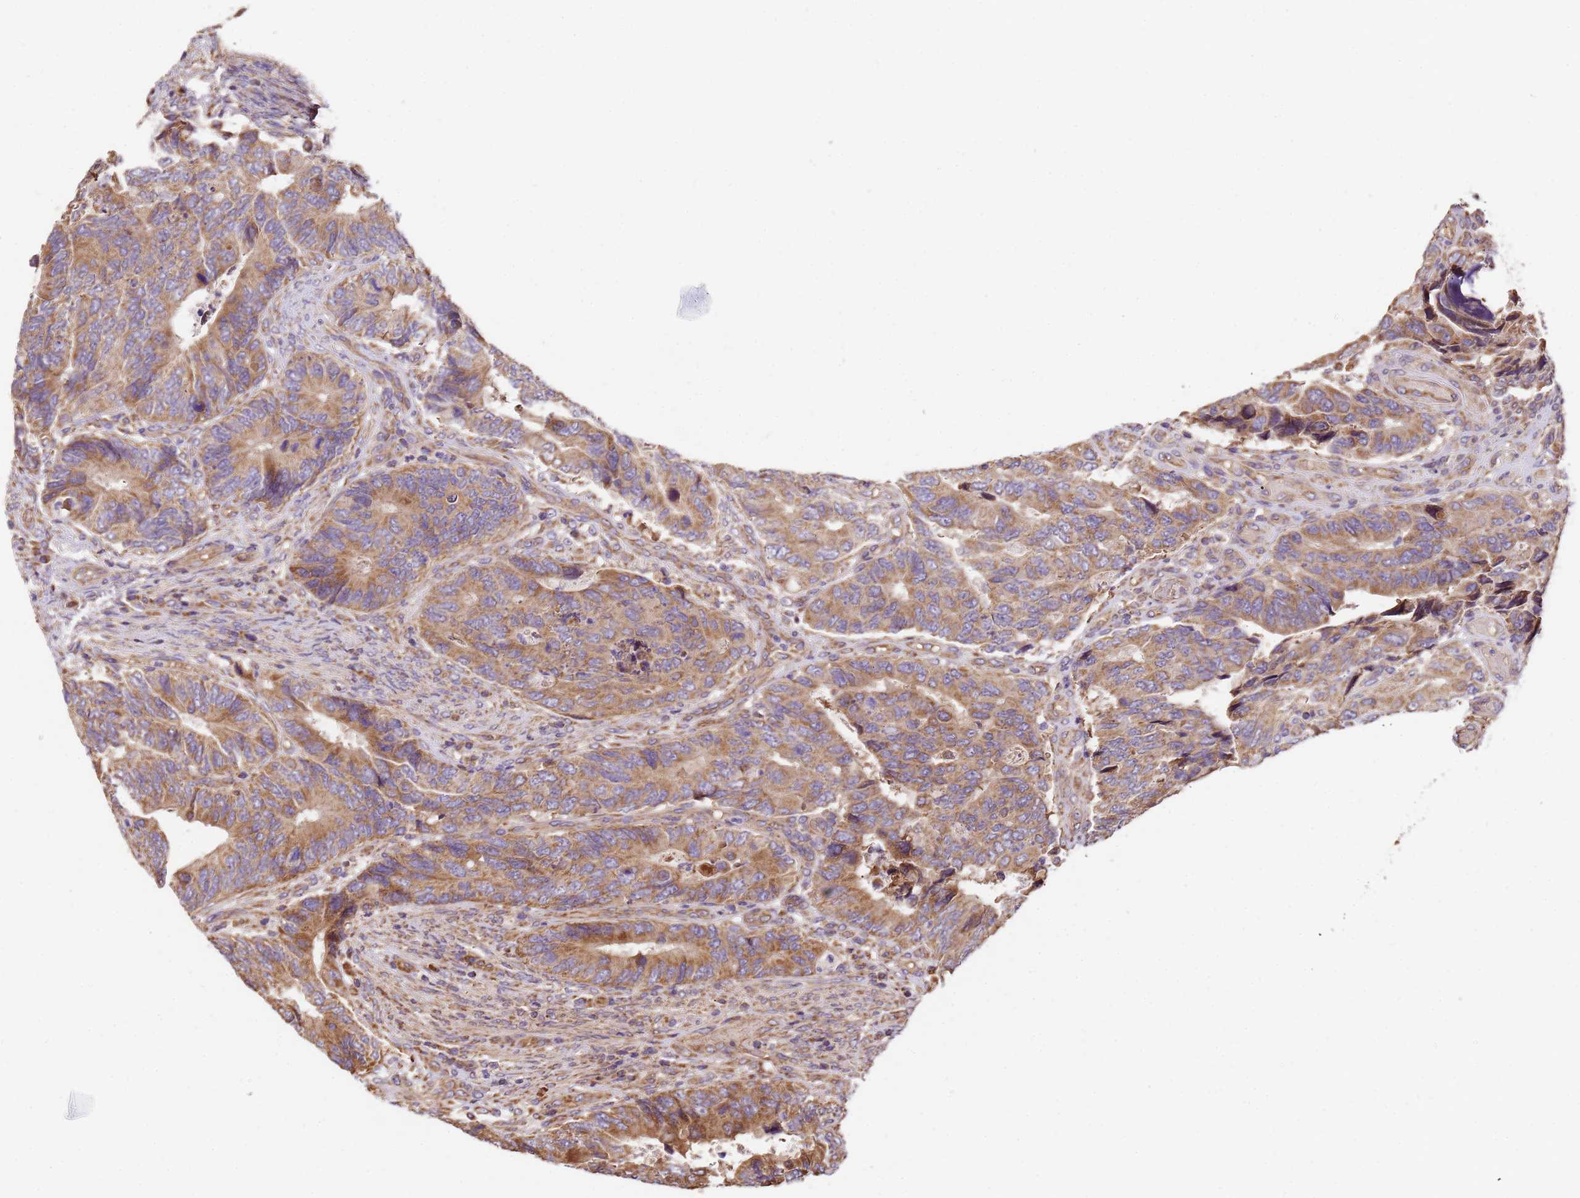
{"staining": {"intensity": "moderate", "quantity": ">75%", "location": "cytoplasmic/membranous"}, "tissue": "colorectal cancer", "cell_type": "Tumor cells", "image_type": "cancer", "snomed": [{"axis": "morphology", "description": "Adenocarcinoma, NOS"}, {"axis": "topography", "description": "Colon"}], "caption": "Colorectal cancer stained with DAB (3,3'-diaminobenzidine) immunohistochemistry (IHC) reveals medium levels of moderate cytoplasmic/membranous expression in approximately >75% of tumor cells.", "gene": "LRRIQ1", "patient": {"sex": "male", "age": 87}}